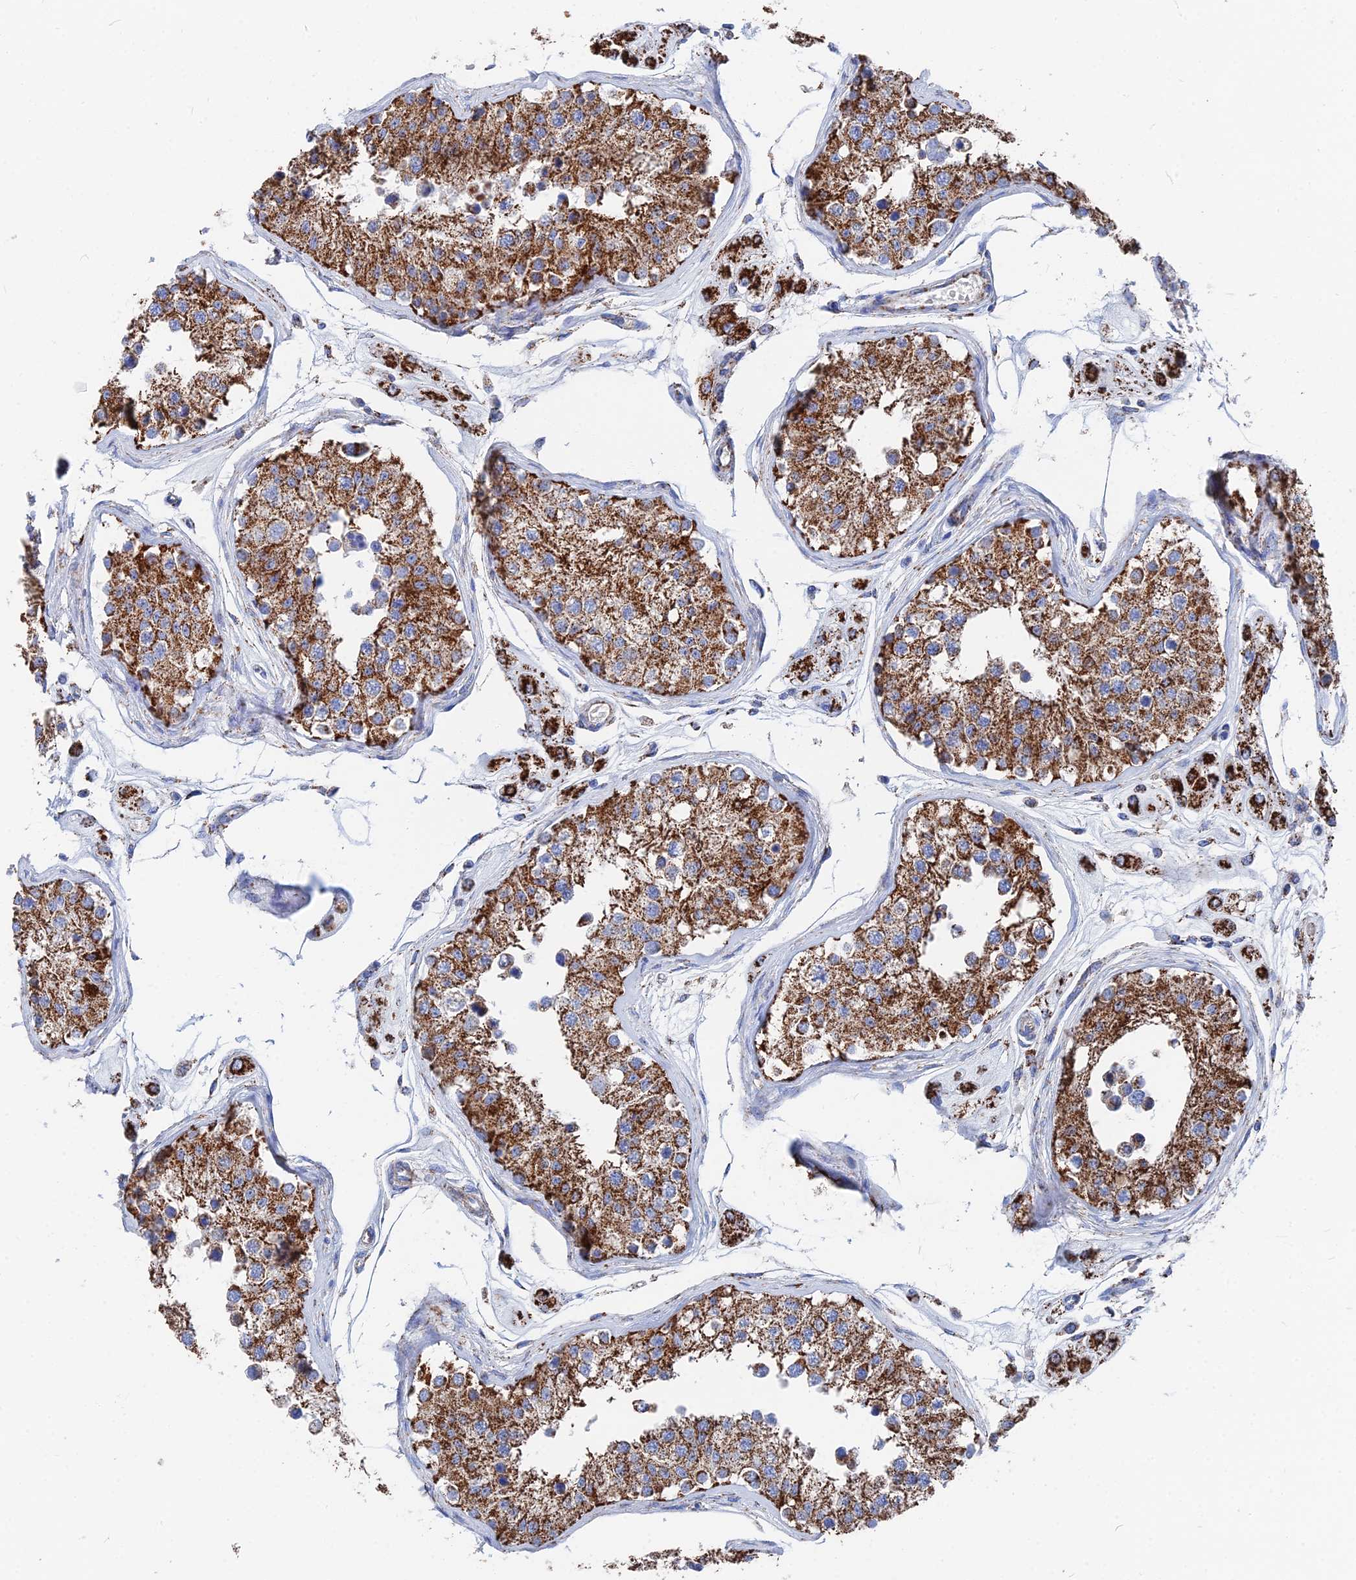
{"staining": {"intensity": "strong", "quantity": ">75%", "location": "cytoplasmic/membranous"}, "tissue": "testis", "cell_type": "Cells in seminiferous ducts", "image_type": "normal", "snomed": [{"axis": "morphology", "description": "Normal tissue, NOS"}, {"axis": "morphology", "description": "Adenocarcinoma, metastatic, NOS"}, {"axis": "topography", "description": "Testis"}], "caption": "Human testis stained with a brown dye demonstrates strong cytoplasmic/membranous positive staining in approximately >75% of cells in seminiferous ducts.", "gene": "IFT80", "patient": {"sex": "male", "age": 26}}